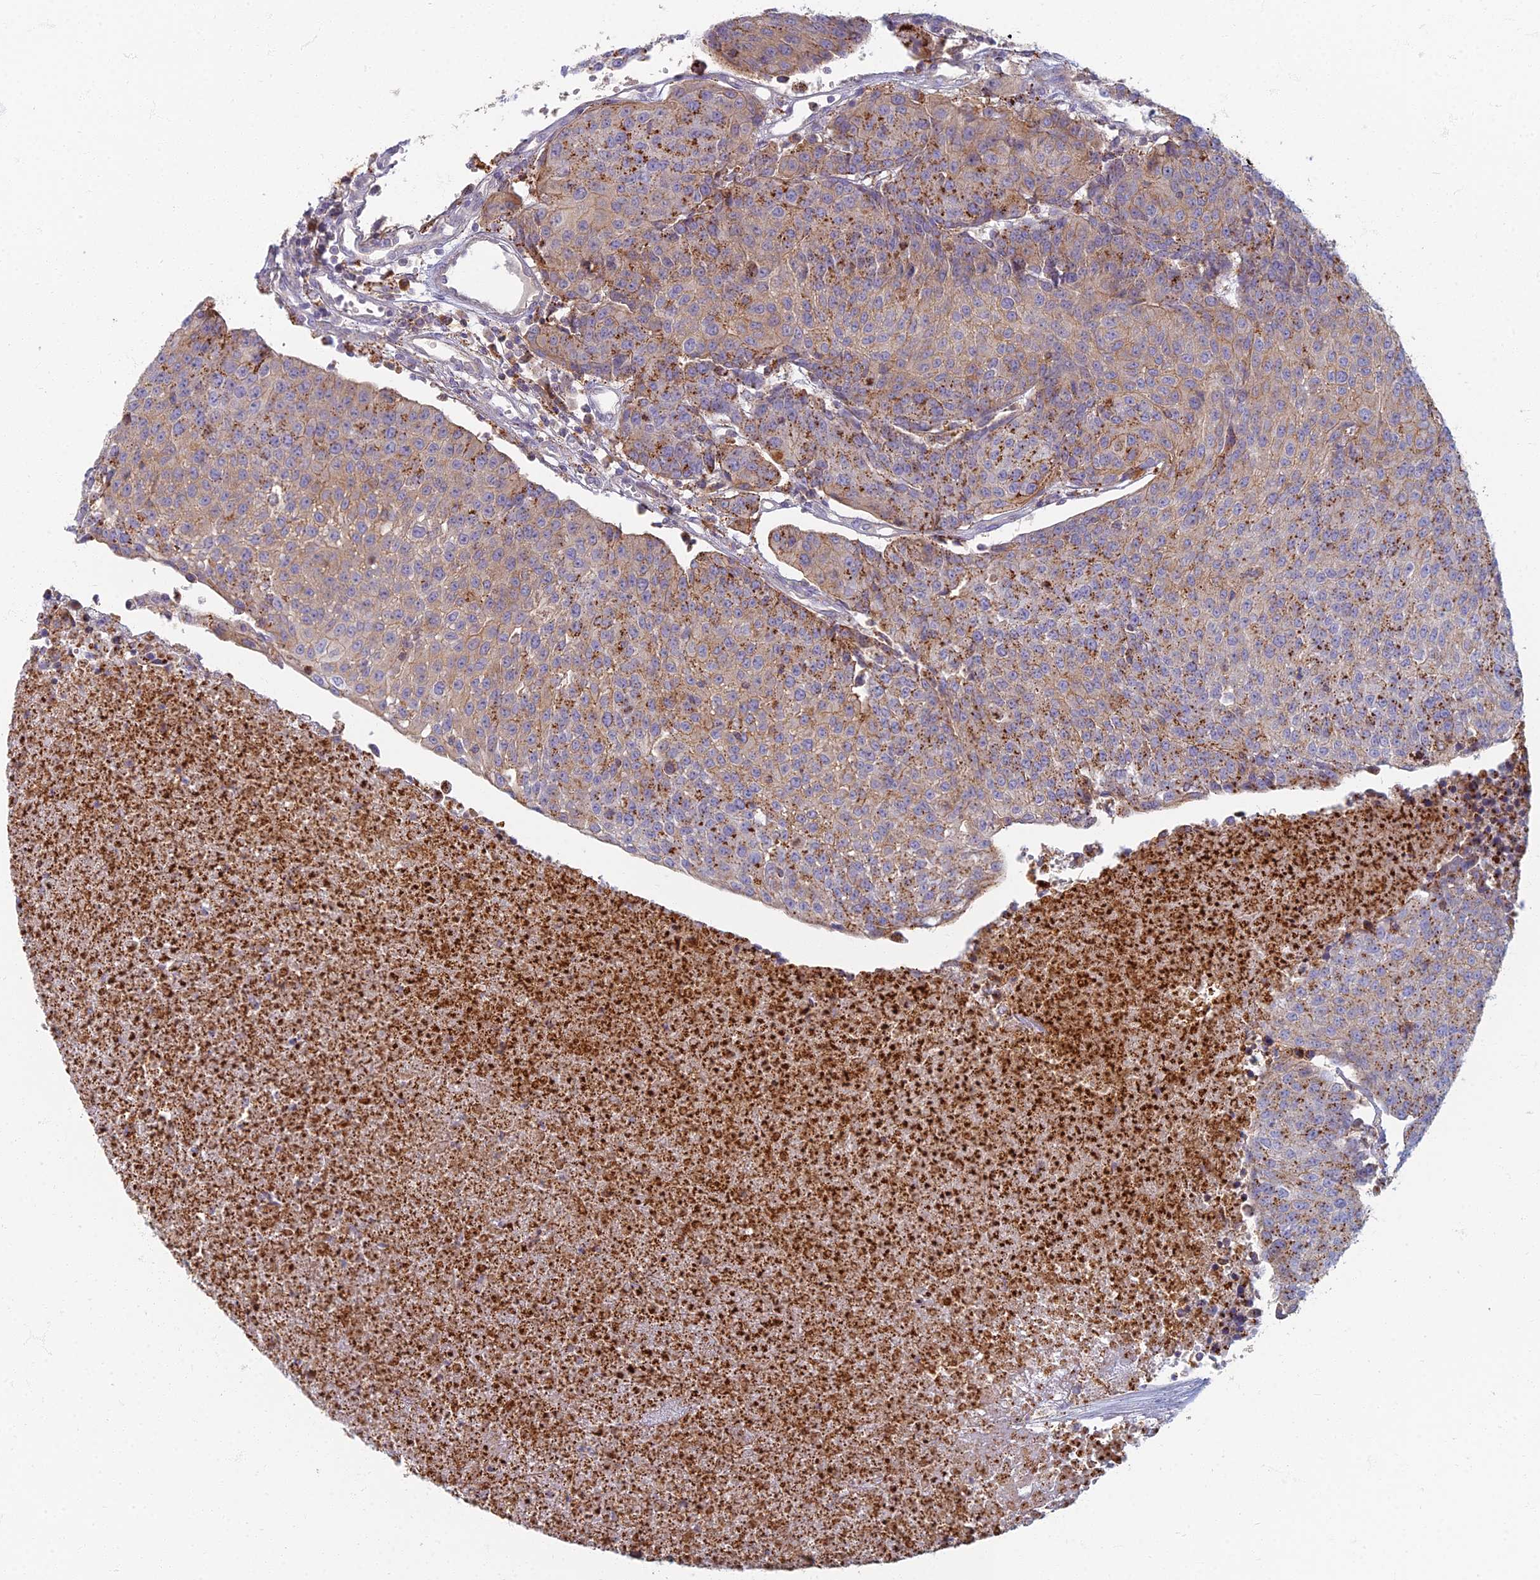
{"staining": {"intensity": "moderate", "quantity": ">75%", "location": "cytoplasmic/membranous"}, "tissue": "urothelial cancer", "cell_type": "Tumor cells", "image_type": "cancer", "snomed": [{"axis": "morphology", "description": "Urothelial carcinoma, High grade"}, {"axis": "topography", "description": "Urinary bladder"}], "caption": "Urothelial carcinoma (high-grade) was stained to show a protein in brown. There is medium levels of moderate cytoplasmic/membranous staining in about >75% of tumor cells.", "gene": "CHMP4B", "patient": {"sex": "female", "age": 85}}